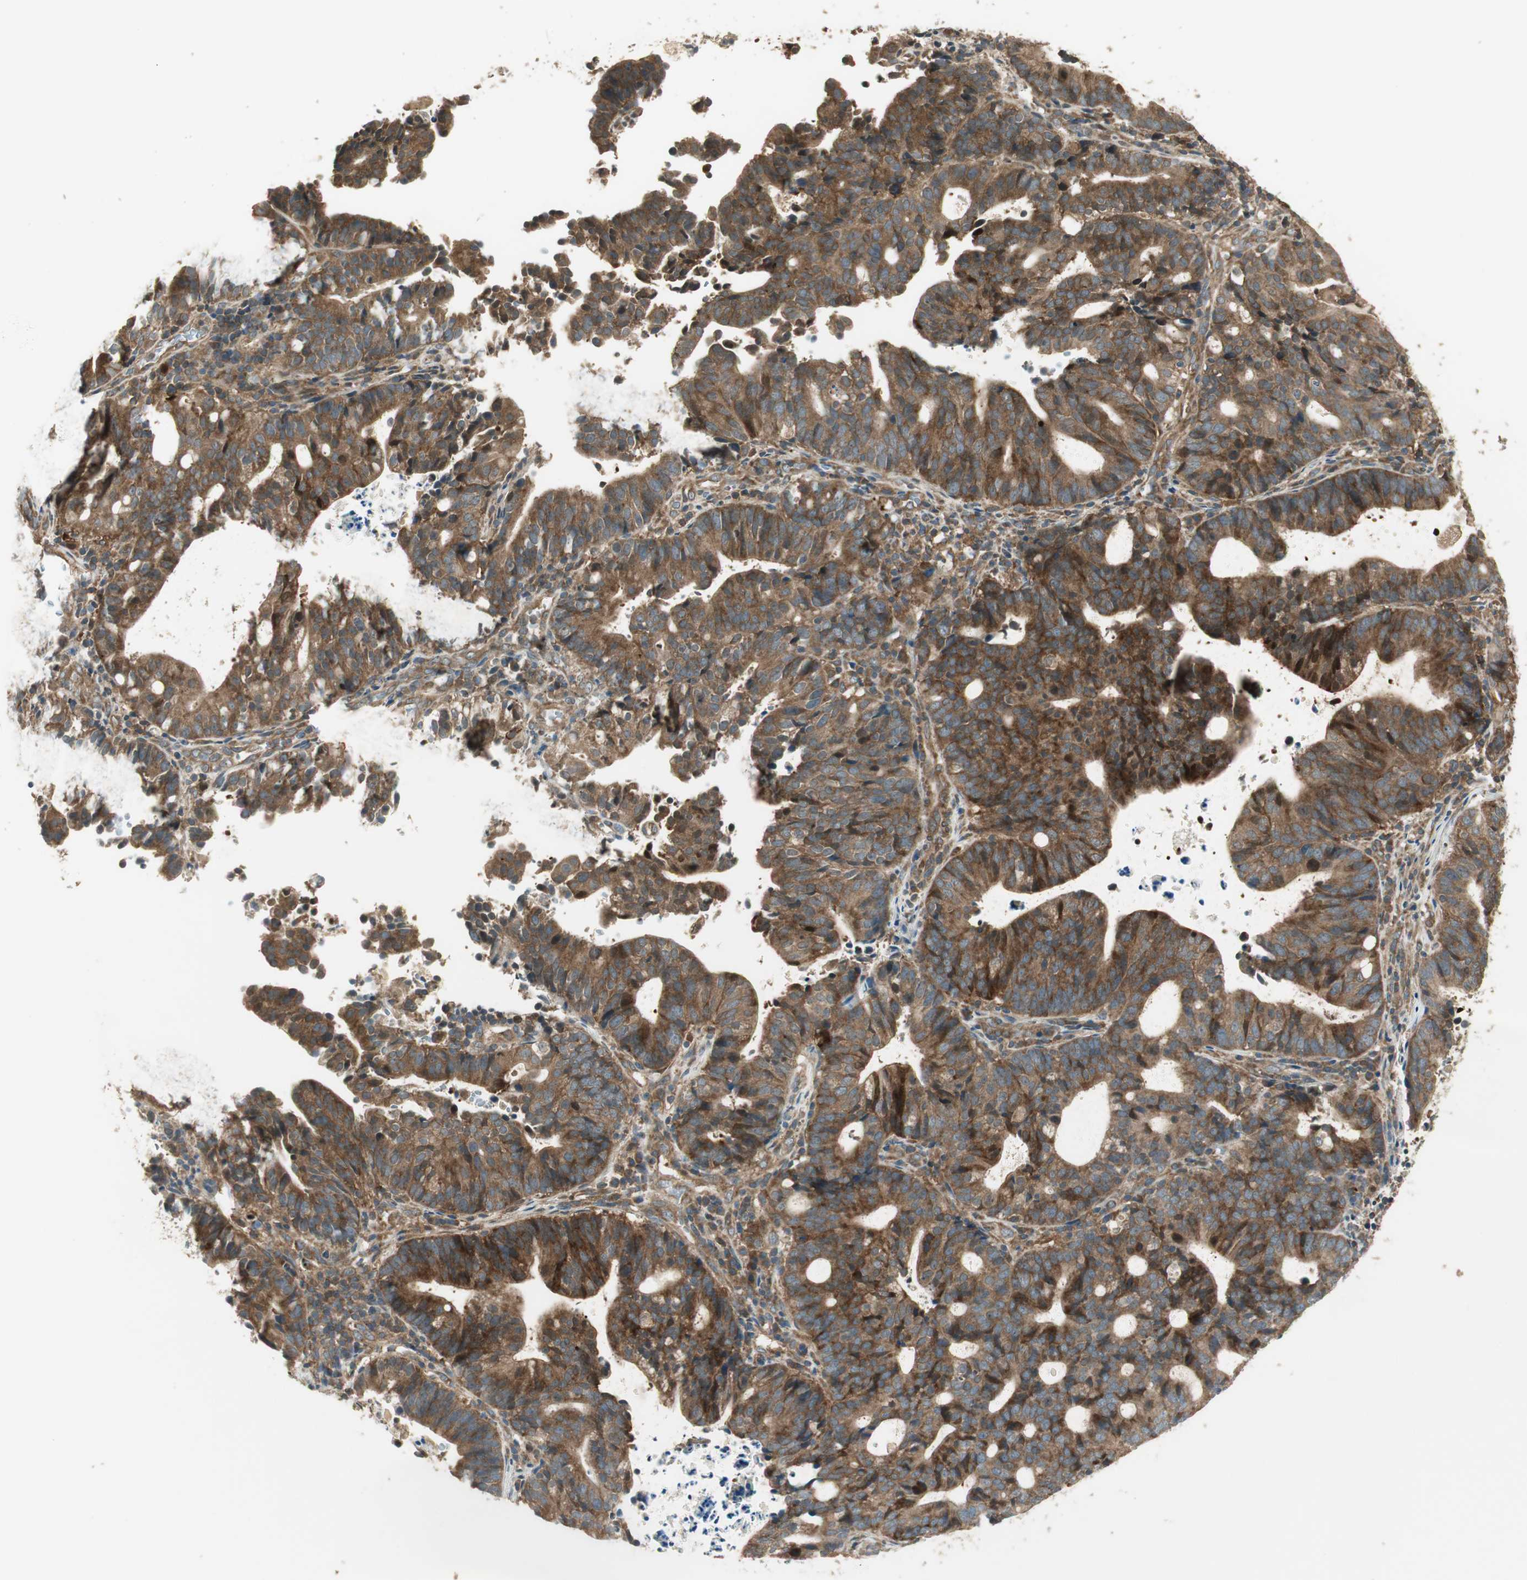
{"staining": {"intensity": "strong", "quantity": ">75%", "location": "cytoplasmic/membranous"}, "tissue": "endometrial cancer", "cell_type": "Tumor cells", "image_type": "cancer", "snomed": [{"axis": "morphology", "description": "Adenocarcinoma, NOS"}, {"axis": "topography", "description": "Uterus"}], "caption": "Brown immunohistochemical staining in human adenocarcinoma (endometrial) exhibits strong cytoplasmic/membranous positivity in about >75% of tumor cells.", "gene": "CNOT4", "patient": {"sex": "female", "age": 83}}